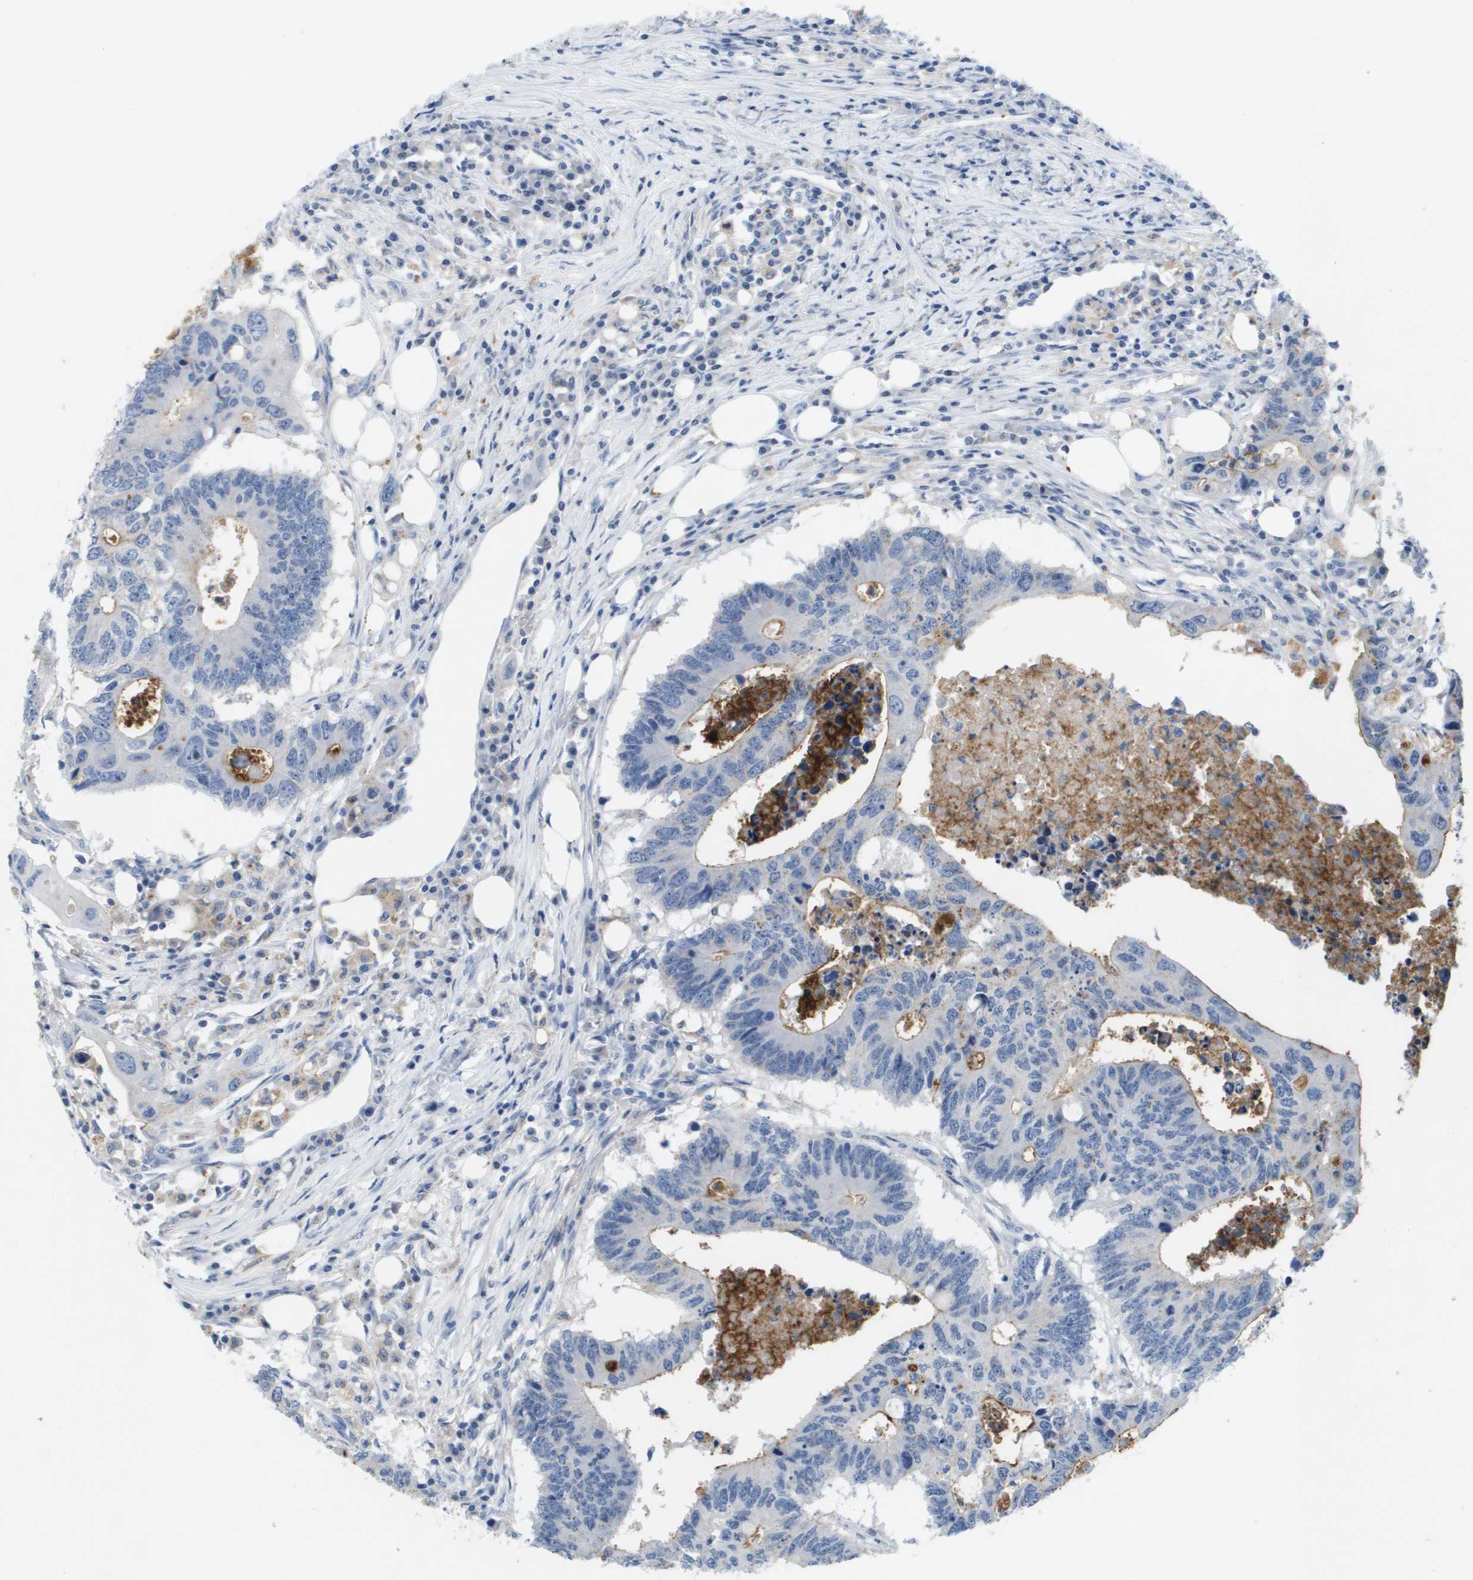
{"staining": {"intensity": "weak", "quantity": "<25%", "location": "cytoplasmic/membranous"}, "tissue": "colorectal cancer", "cell_type": "Tumor cells", "image_type": "cancer", "snomed": [{"axis": "morphology", "description": "Adenocarcinoma, NOS"}, {"axis": "topography", "description": "Colon"}], "caption": "The photomicrograph exhibits no significant expression in tumor cells of adenocarcinoma (colorectal).", "gene": "LIPG", "patient": {"sex": "male", "age": 71}}